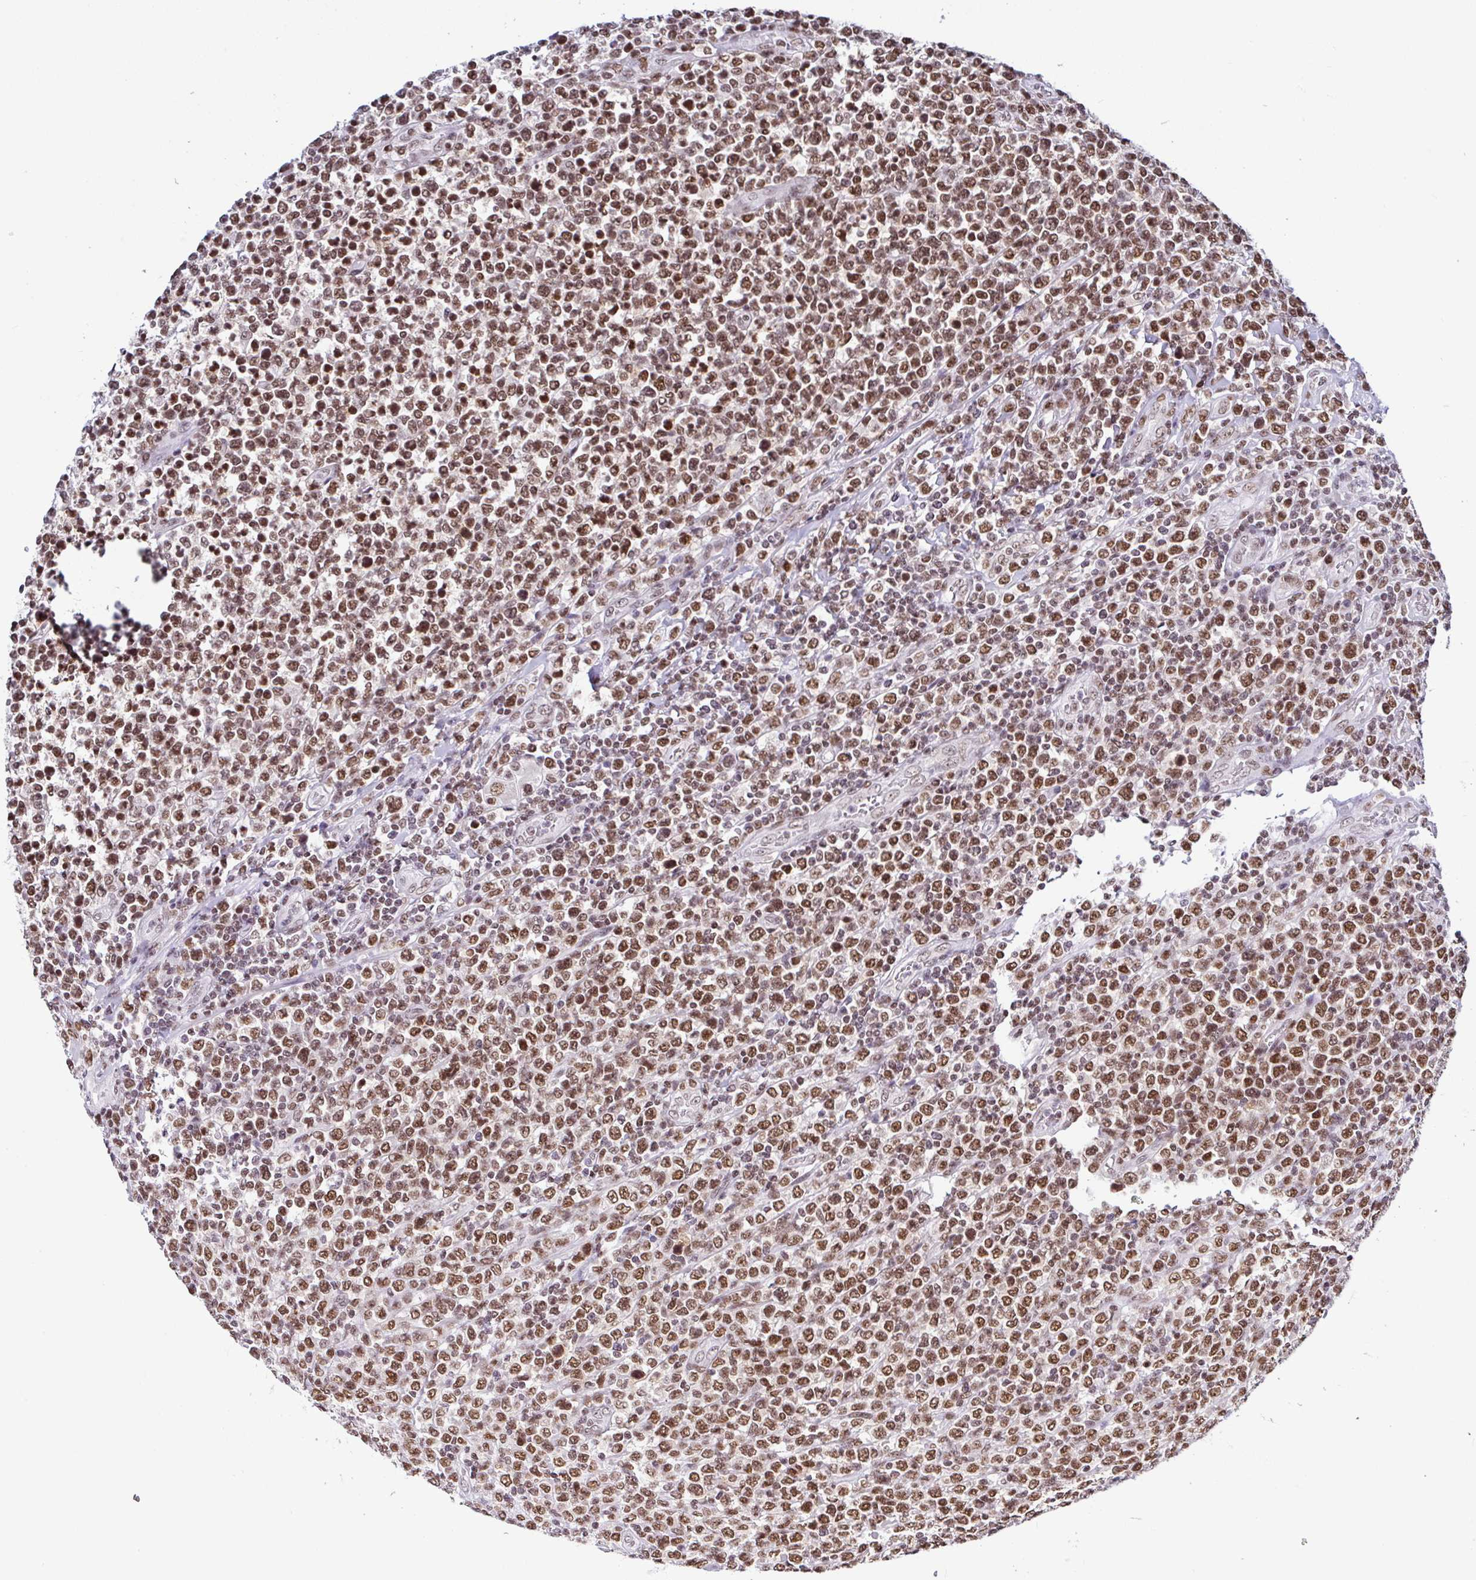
{"staining": {"intensity": "moderate", "quantity": ">75%", "location": "nuclear"}, "tissue": "lymphoma", "cell_type": "Tumor cells", "image_type": "cancer", "snomed": [{"axis": "morphology", "description": "Malignant lymphoma, non-Hodgkin's type, High grade"}, {"axis": "topography", "description": "Soft tissue"}], "caption": "A brown stain shows moderate nuclear expression of a protein in lymphoma tumor cells.", "gene": "DR1", "patient": {"sex": "female", "age": 56}}